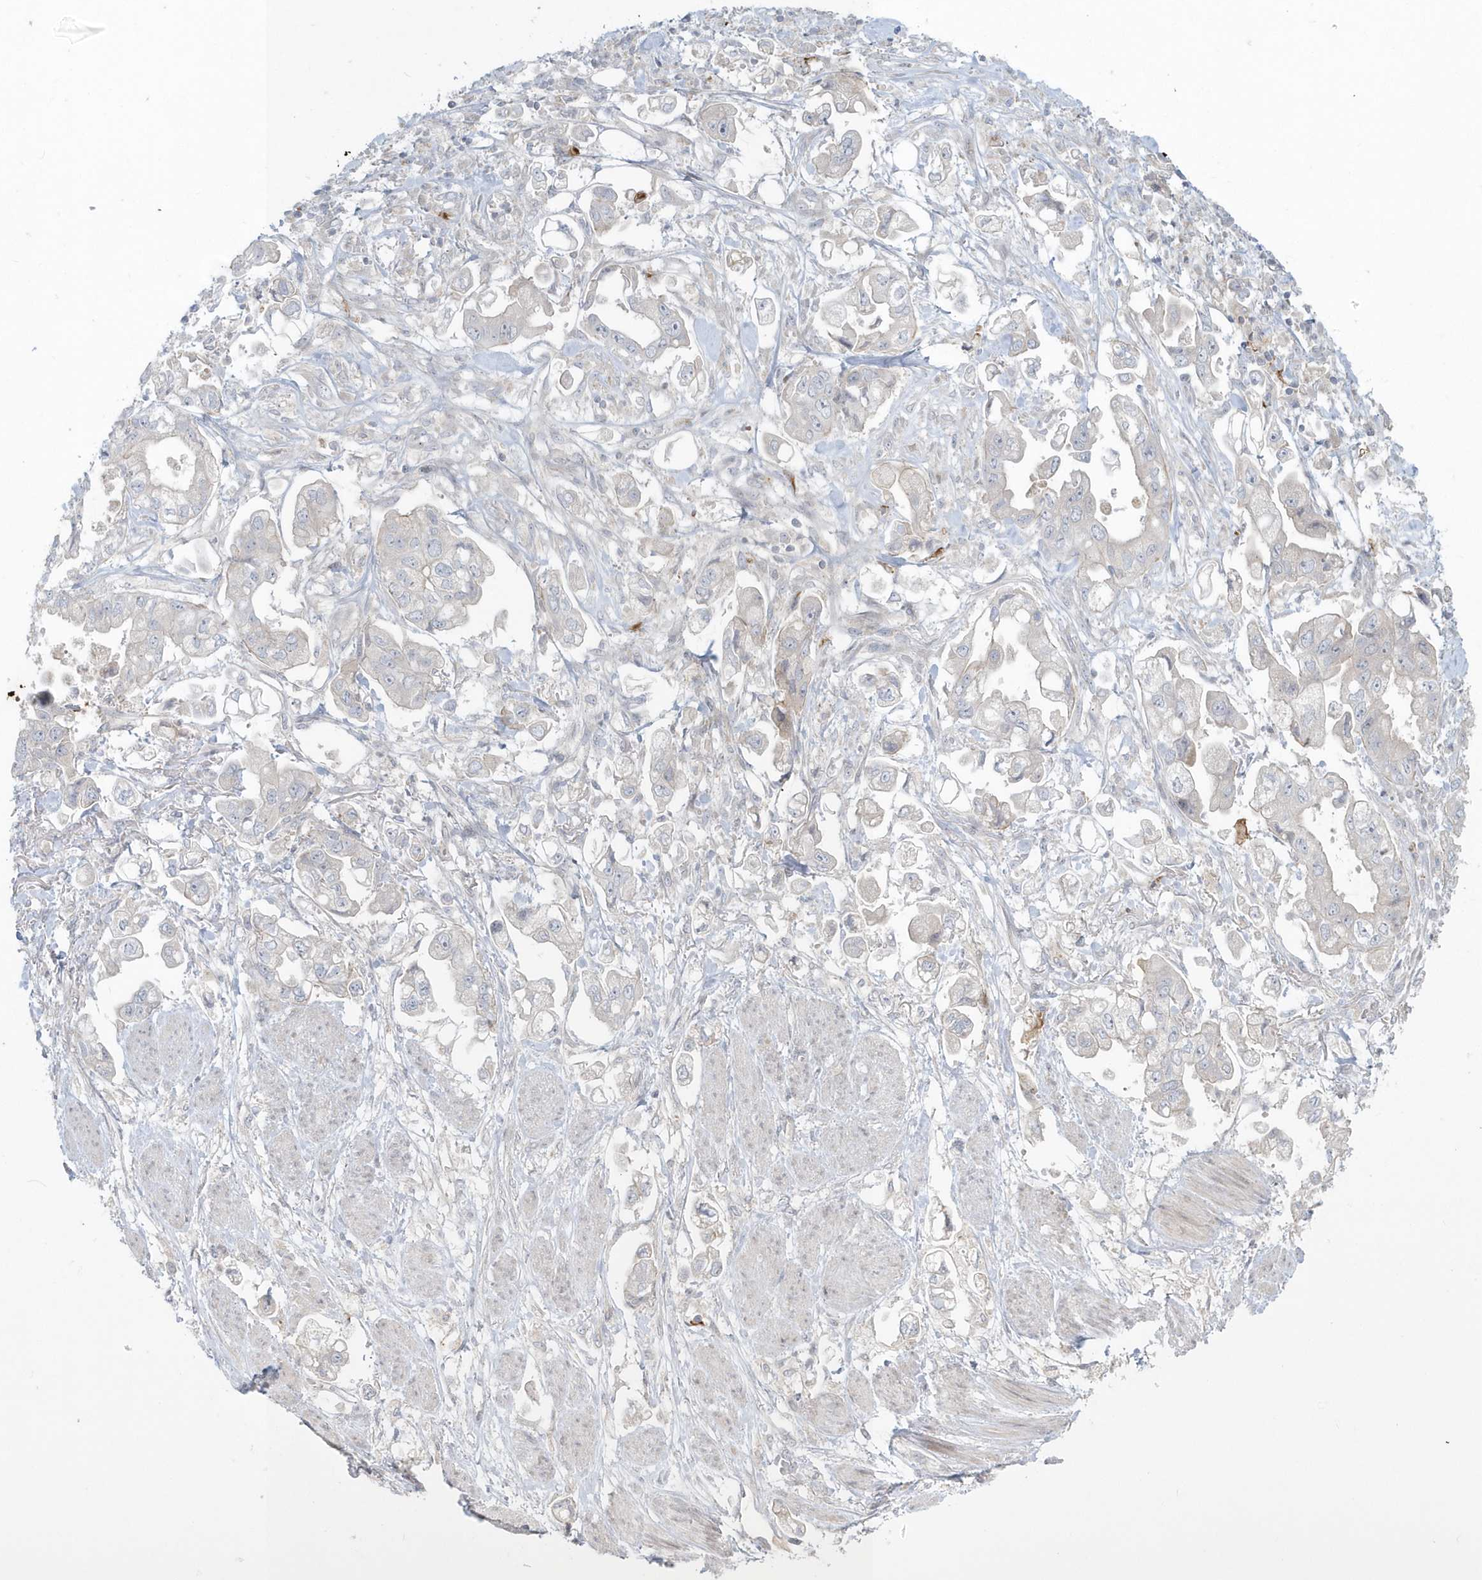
{"staining": {"intensity": "negative", "quantity": "none", "location": "none"}, "tissue": "stomach cancer", "cell_type": "Tumor cells", "image_type": "cancer", "snomed": [{"axis": "morphology", "description": "Adenocarcinoma, NOS"}, {"axis": "topography", "description": "Stomach"}], "caption": "A high-resolution image shows immunohistochemistry (IHC) staining of adenocarcinoma (stomach), which demonstrates no significant positivity in tumor cells.", "gene": "BLTP3A", "patient": {"sex": "male", "age": 62}}